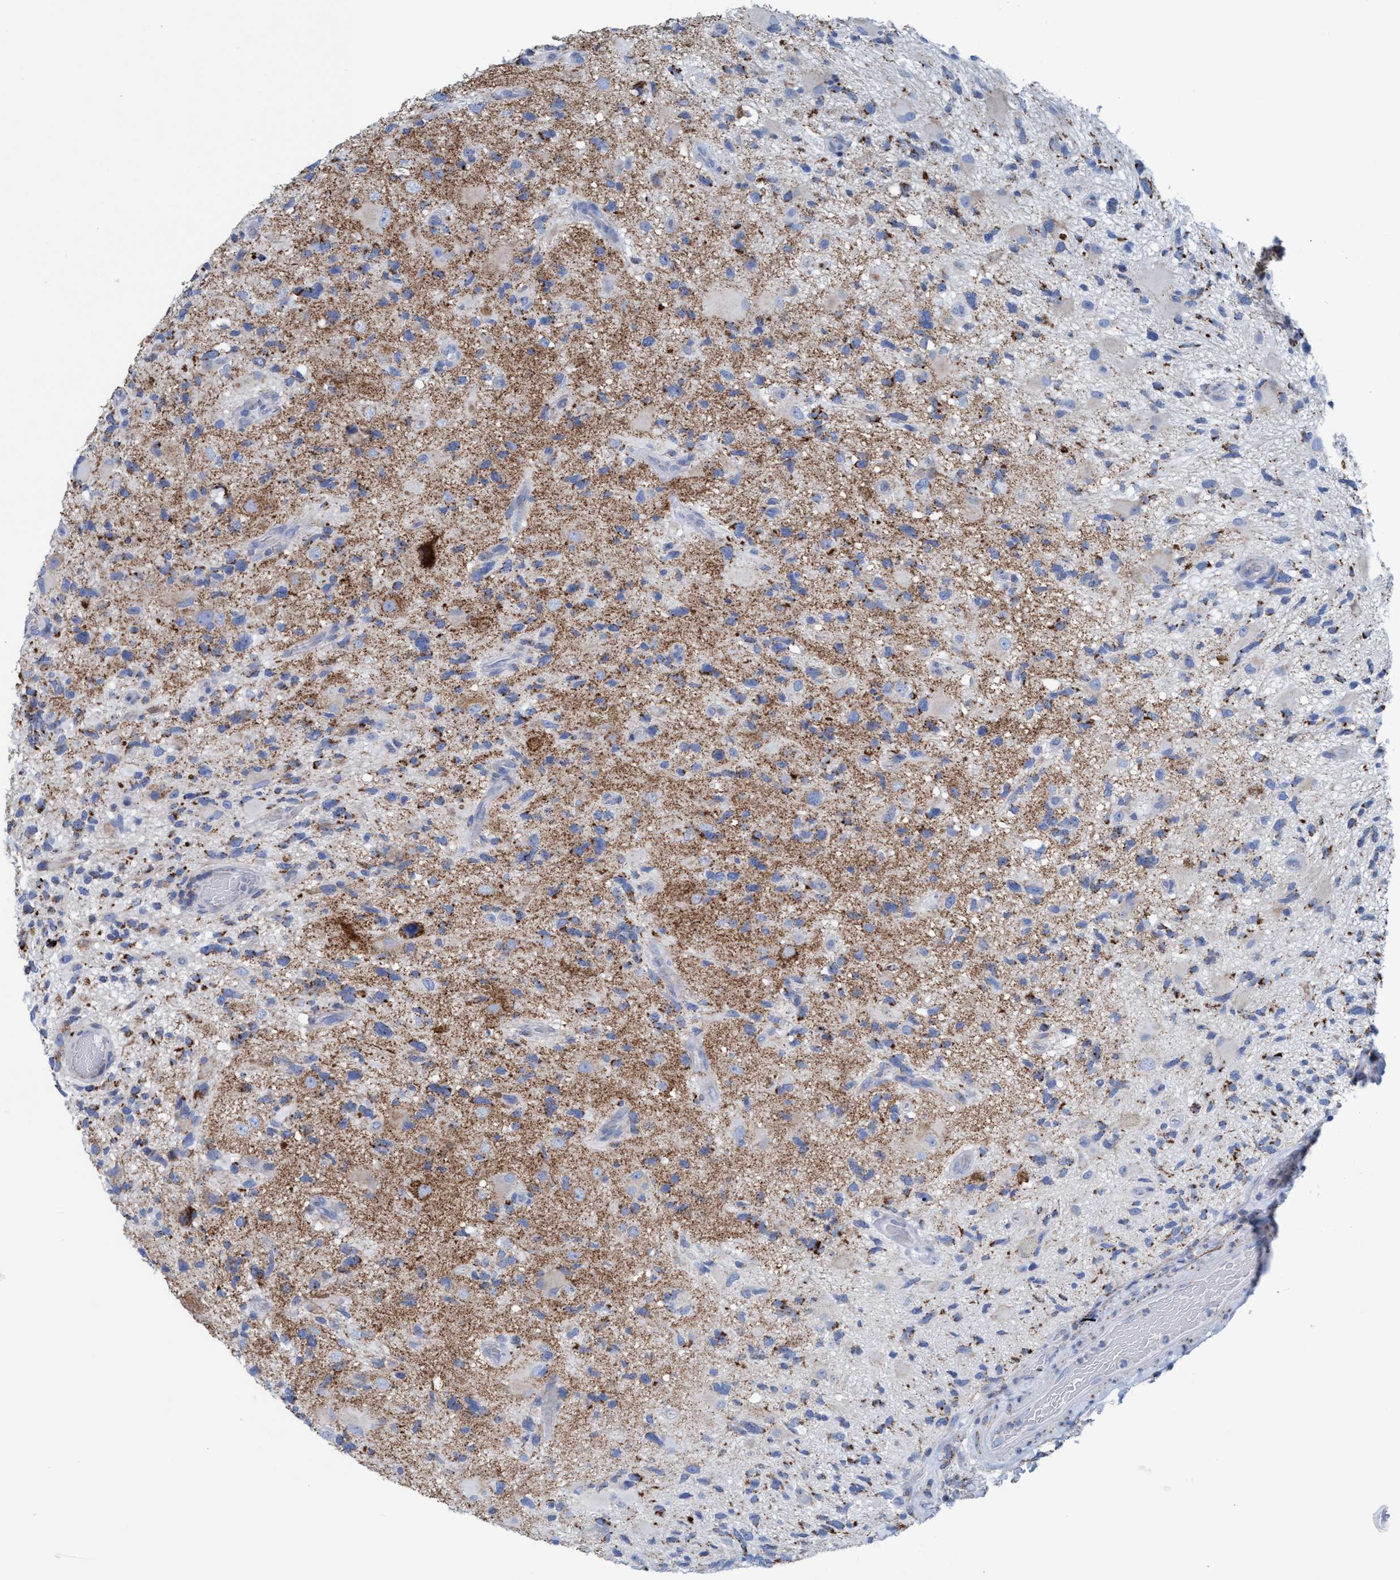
{"staining": {"intensity": "moderate", "quantity": "<25%", "location": "cytoplasmic/membranous"}, "tissue": "glioma", "cell_type": "Tumor cells", "image_type": "cancer", "snomed": [{"axis": "morphology", "description": "Glioma, malignant, High grade"}, {"axis": "topography", "description": "Brain"}], "caption": "High-grade glioma (malignant) stained with DAB IHC demonstrates low levels of moderate cytoplasmic/membranous positivity in about <25% of tumor cells.", "gene": "GGA3", "patient": {"sex": "male", "age": 33}}